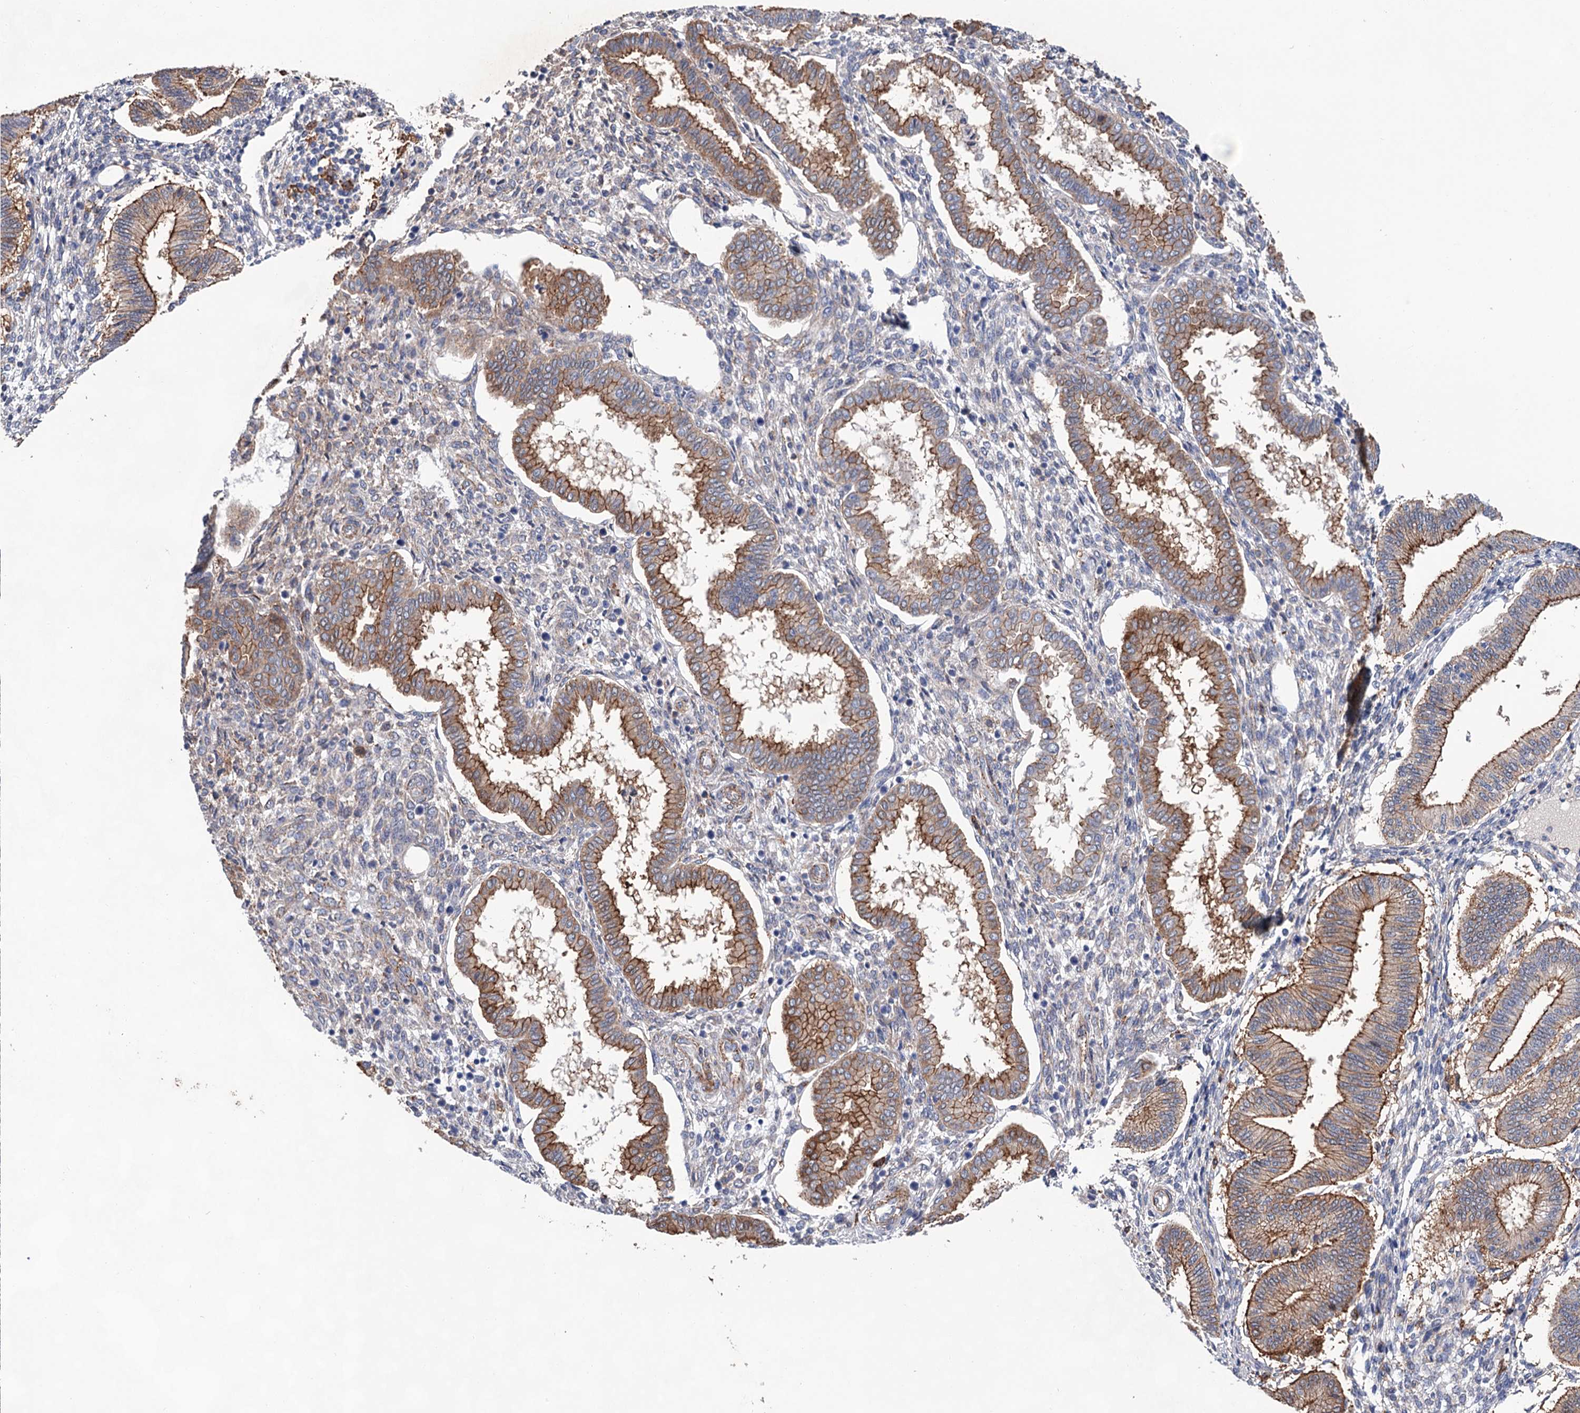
{"staining": {"intensity": "negative", "quantity": "none", "location": "none"}, "tissue": "endometrium", "cell_type": "Cells in endometrial stroma", "image_type": "normal", "snomed": [{"axis": "morphology", "description": "Normal tissue, NOS"}, {"axis": "topography", "description": "Endometrium"}], "caption": "IHC of normal human endometrium reveals no positivity in cells in endometrial stroma.", "gene": "TMTC3", "patient": {"sex": "female", "age": 24}}